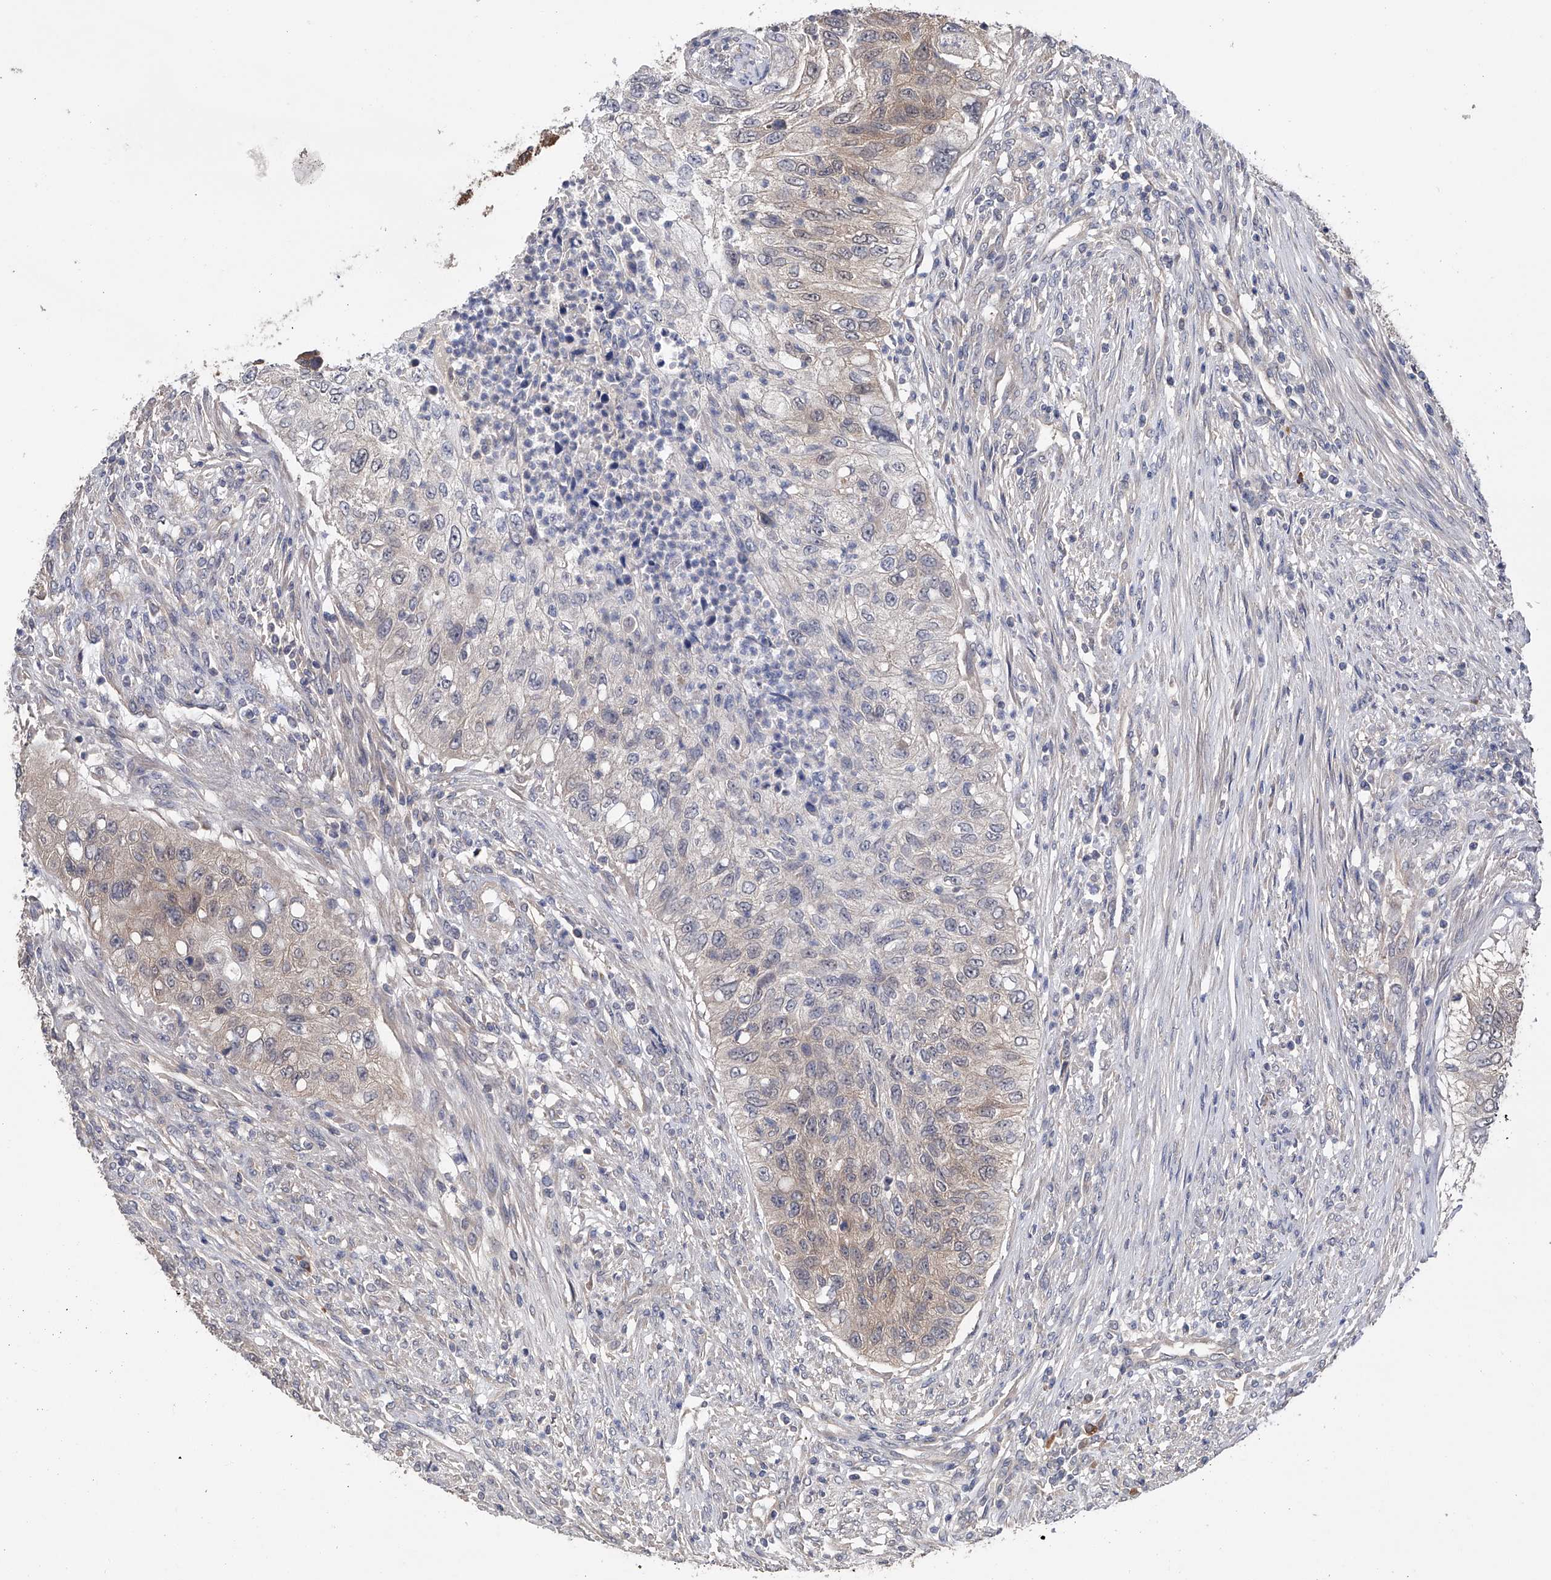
{"staining": {"intensity": "negative", "quantity": "none", "location": "none"}, "tissue": "urothelial cancer", "cell_type": "Tumor cells", "image_type": "cancer", "snomed": [{"axis": "morphology", "description": "Urothelial carcinoma, High grade"}, {"axis": "topography", "description": "Urinary bladder"}], "caption": "A high-resolution micrograph shows immunohistochemistry staining of urothelial cancer, which reveals no significant staining in tumor cells.", "gene": "CFAP298", "patient": {"sex": "female", "age": 60}}